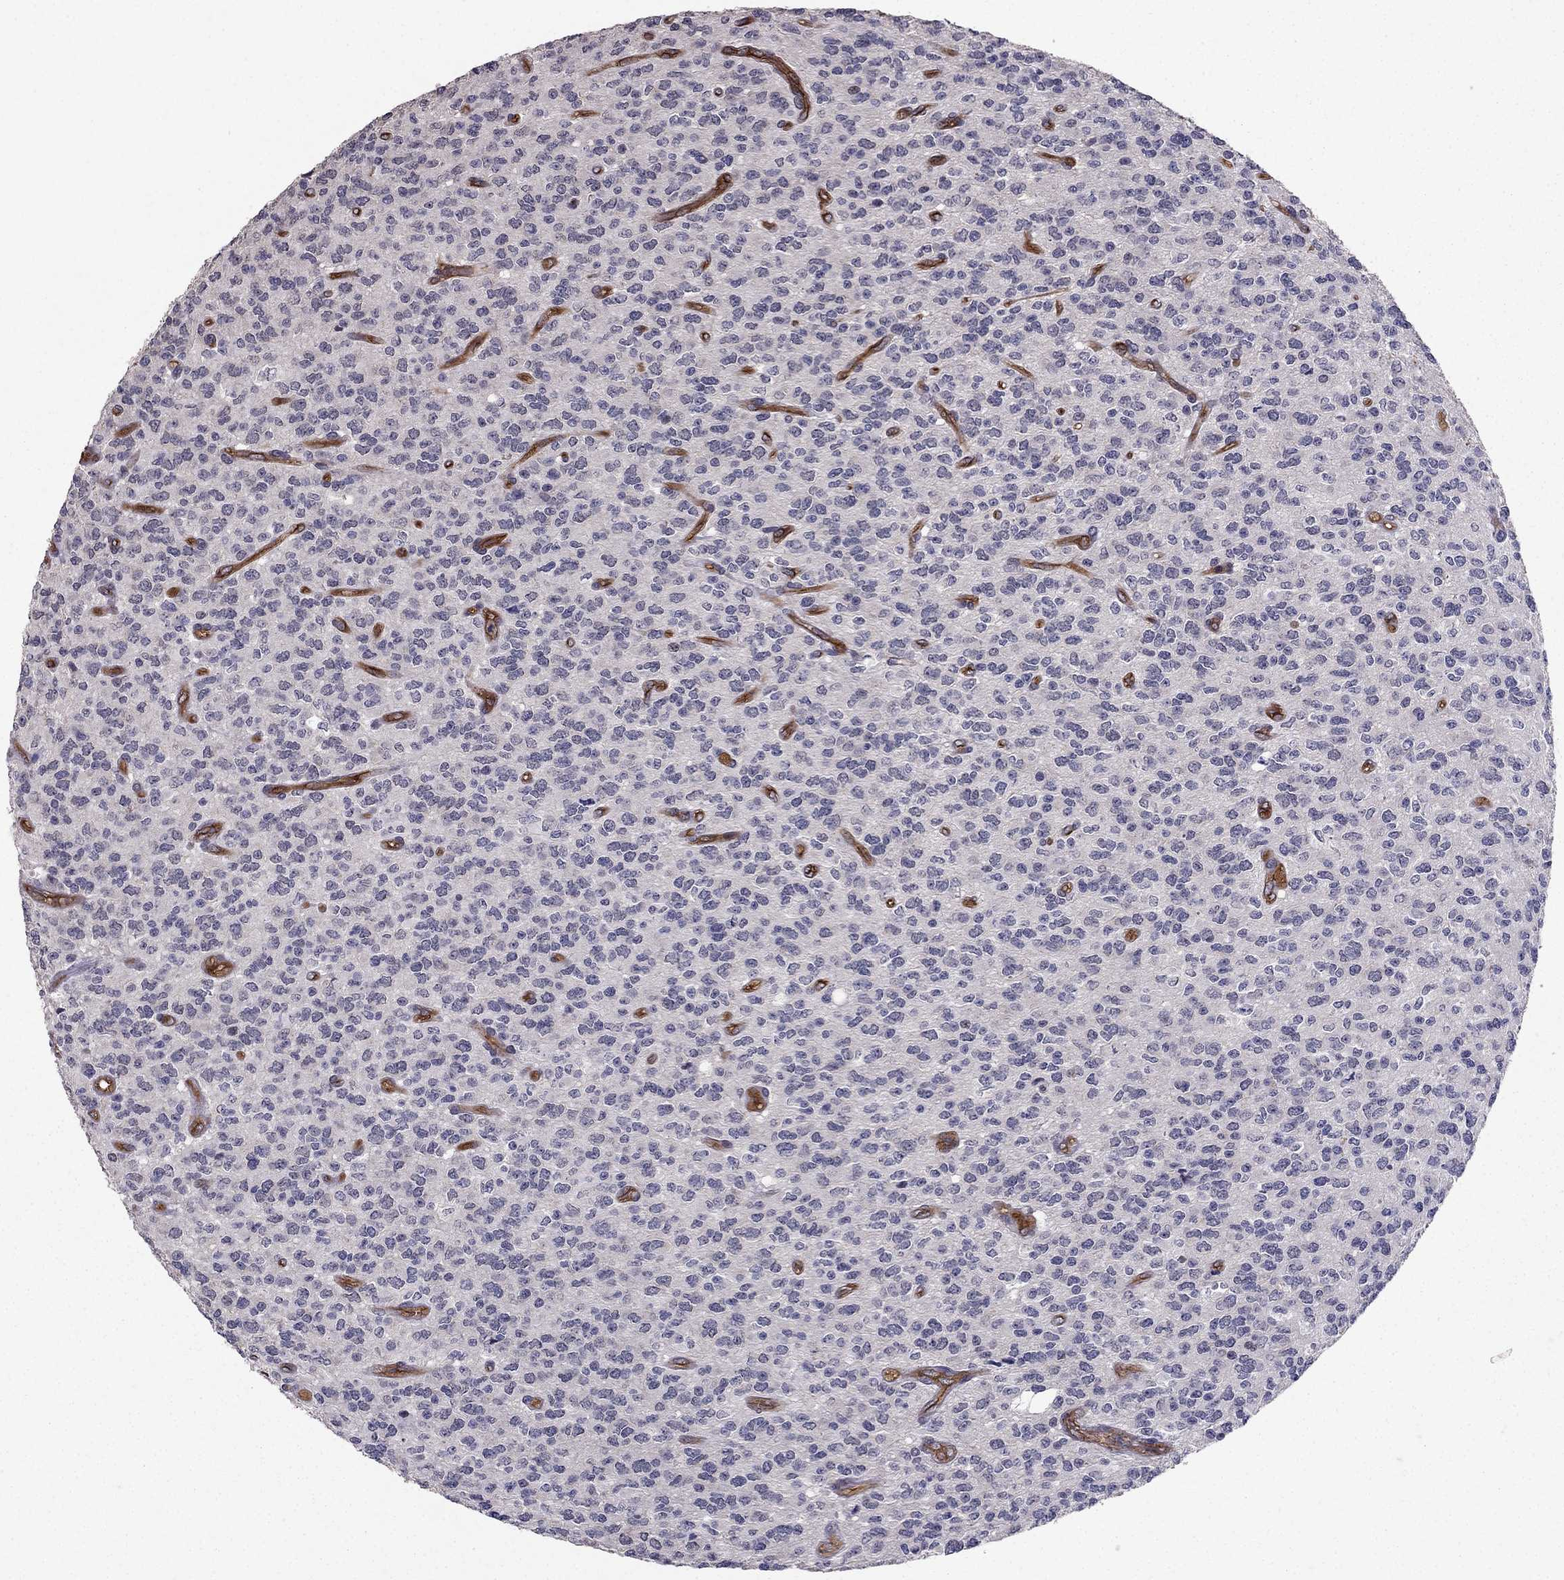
{"staining": {"intensity": "negative", "quantity": "none", "location": "none"}, "tissue": "glioma", "cell_type": "Tumor cells", "image_type": "cancer", "snomed": [{"axis": "morphology", "description": "Glioma, malignant, Low grade"}, {"axis": "topography", "description": "Brain"}], "caption": "IHC image of neoplastic tissue: malignant glioma (low-grade) stained with DAB demonstrates no significant protein expression in tumor cells.", "gene": "RASIP1", "patient": {"sex": "female", "age": 45}}